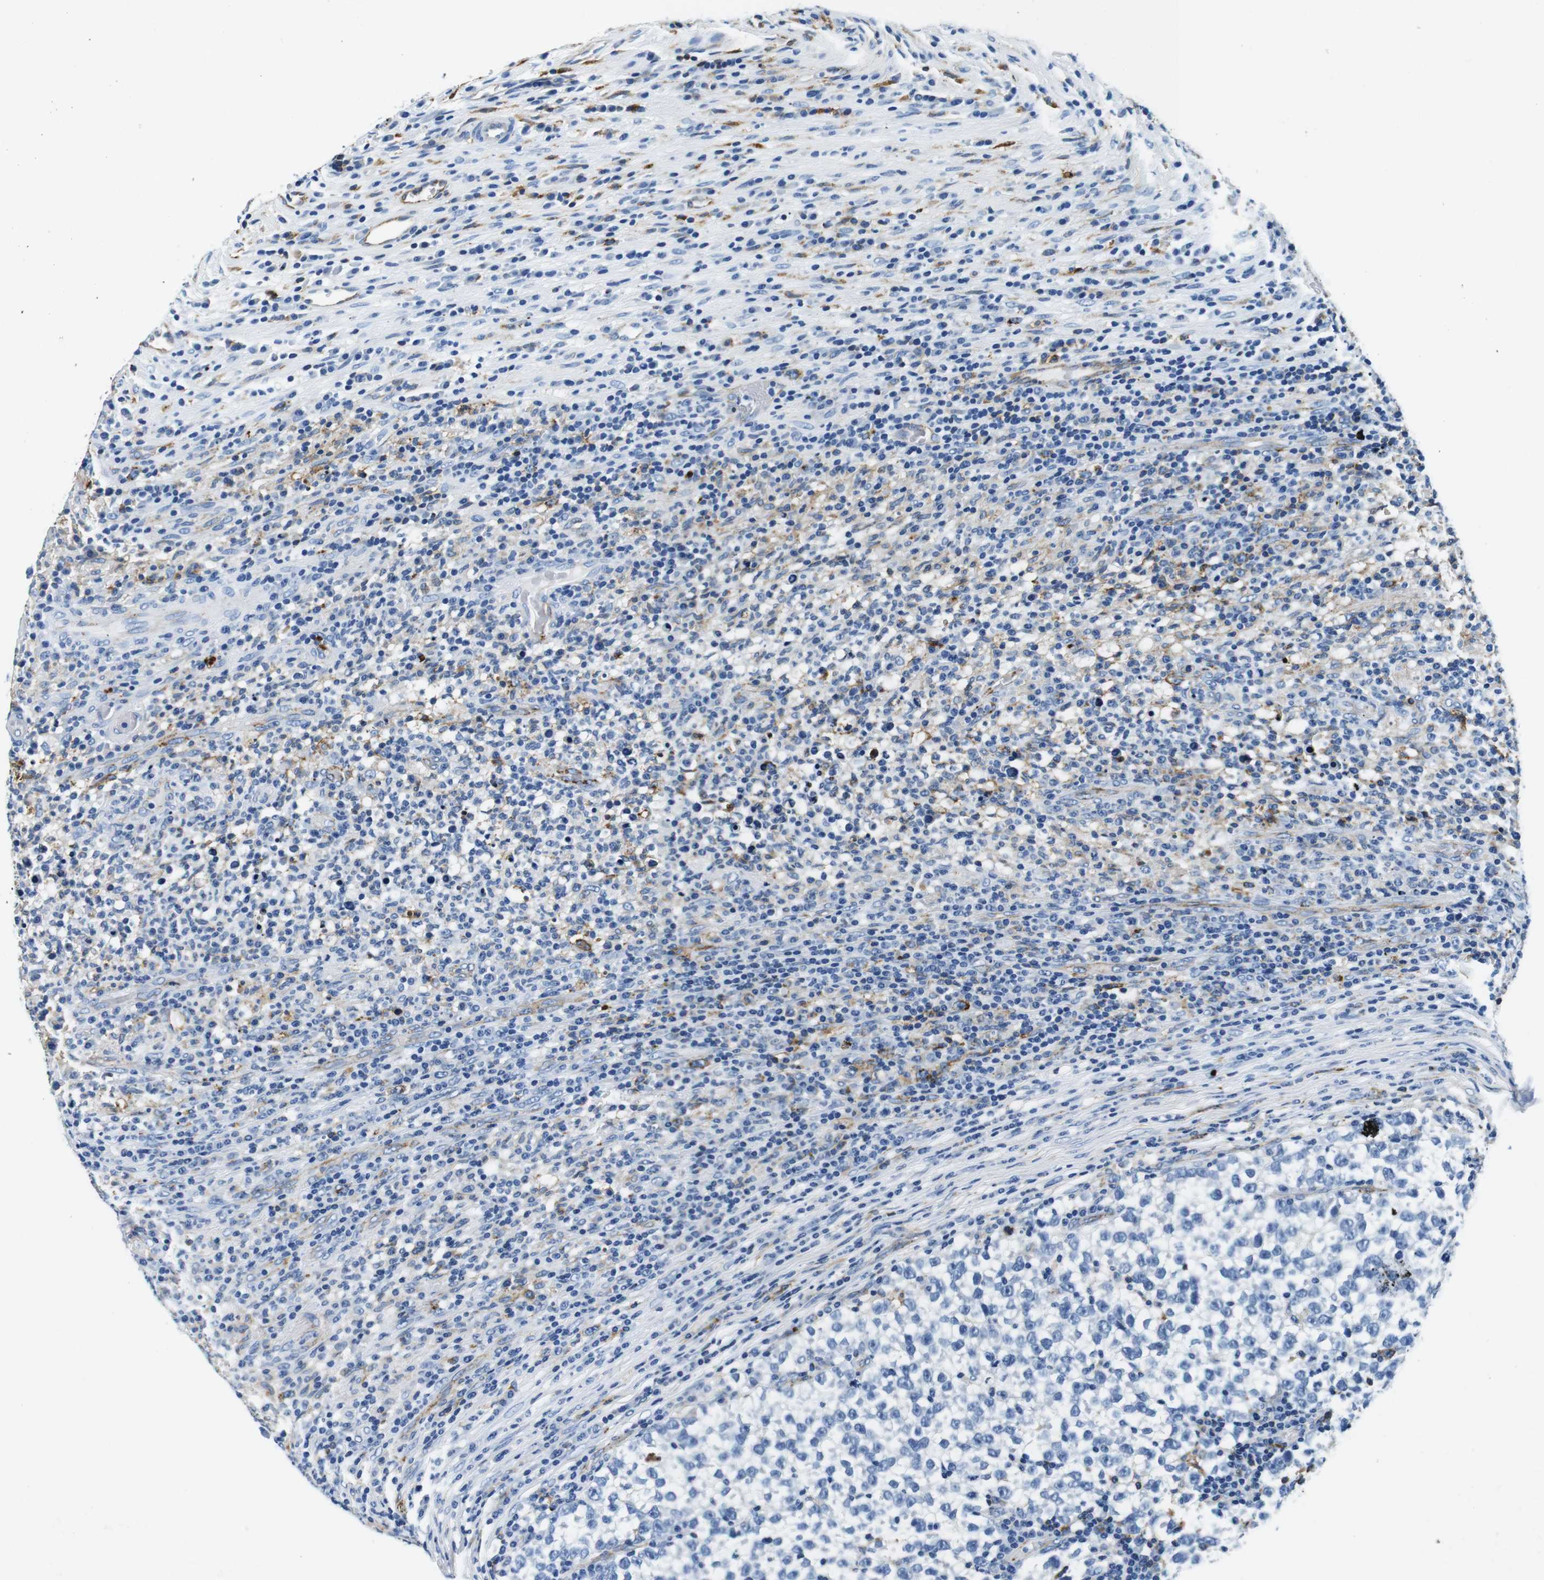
{"staining": {"intensity": "negative", "quantity": "none", "location": "none"}, "tissue": "testis cancer", "cell_type": "Tumor cells", "image_type": "cancer", "snomed": [{"axis": "morphology", "description": "Normal tissue, NOS"}, {"axis": "morphology", "description": "Seminoma, NOS"}, {"axis": "topography", "description": "Testis"}], "caption": "Tumor cells are negative for protein expression in human testis seminoma.", "gene": "HLA-DRB1", "patient": {"sex": "male", "age": 43}}